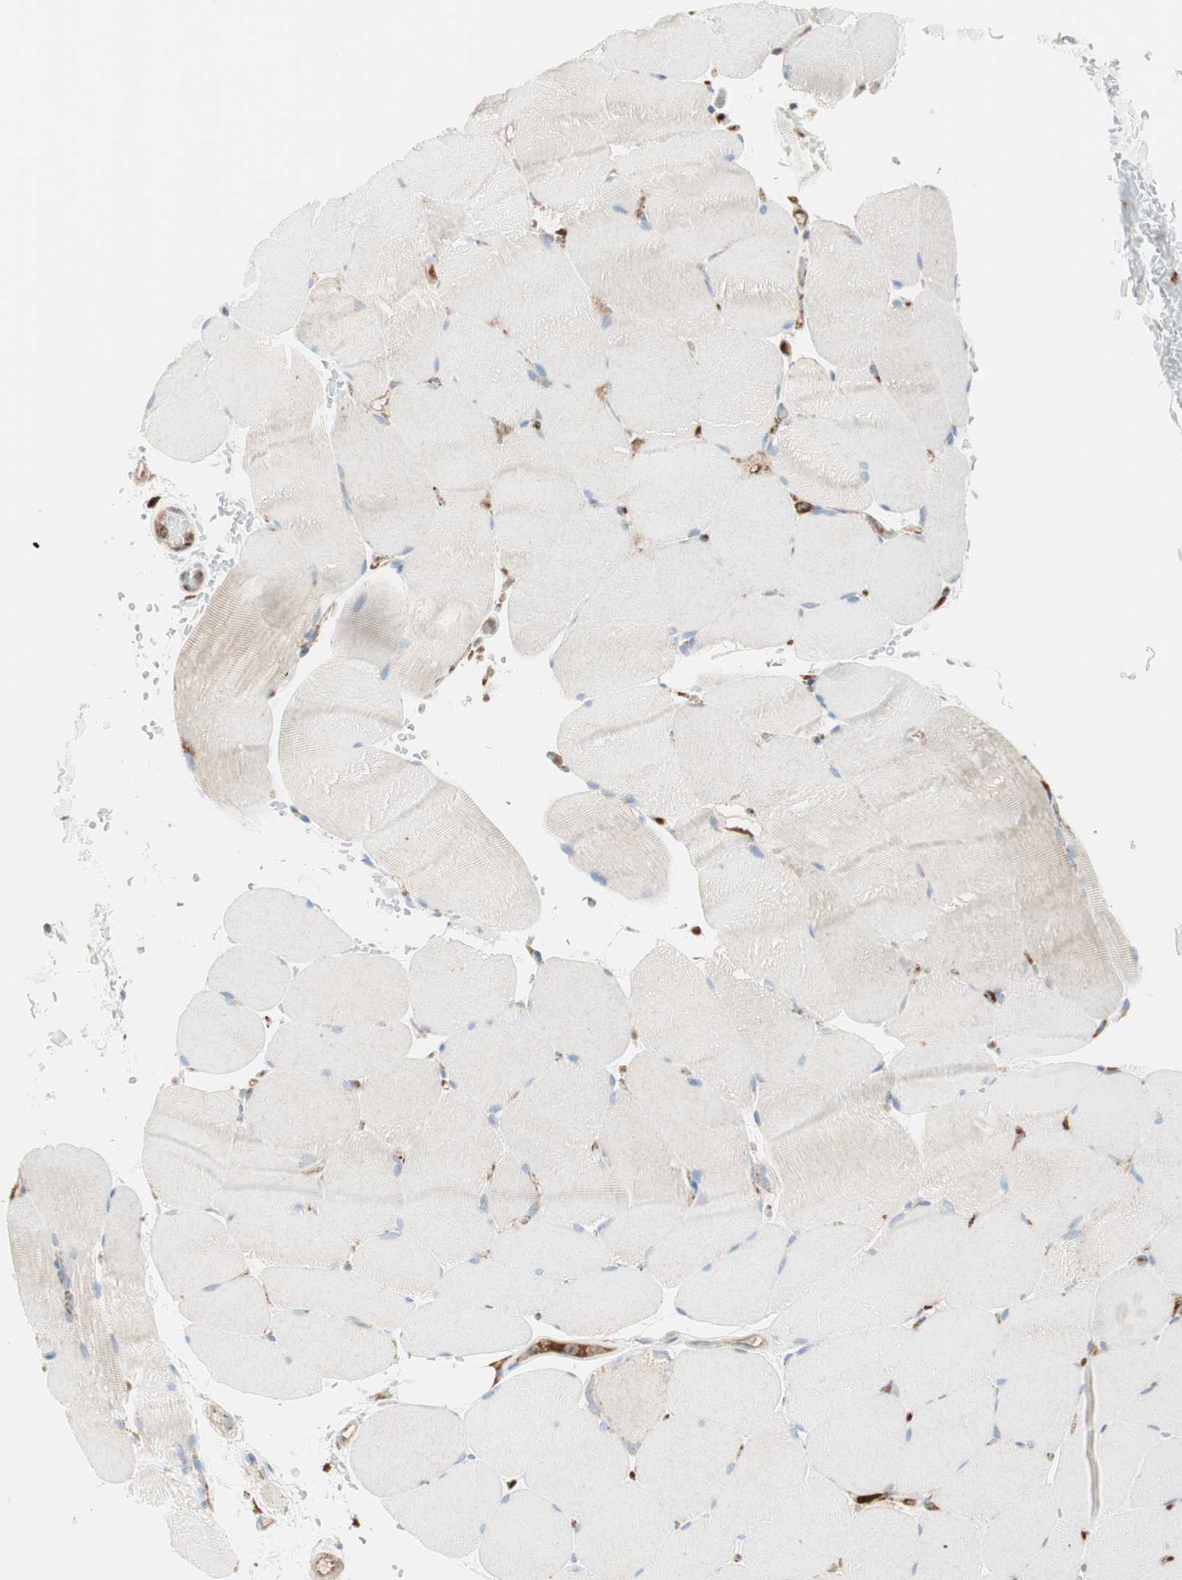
{"staining": {"intensity": "weak", "quantity": "25%-75%", "location": "cytoplasmic/membranous"}, "tissue": "skeletal muscle", "cell_type": "Myocytes", "image_type": "normal", "snomed": [{"axis": "morphology", "description": "Normal tissue, NOS"}, {"axis": "topography", "description": "Skeletal muscle"}, {"axis": "topography", "description": "Parathyroid gland"}], "caption": "Human skeletal muscle stained with a brown dye displays weak cytoplasmic/membranous positive expression in about 25%-75% of myocytes.", "gene": "ATP6V1G1", "patient": {"sex": "female", "age": 37}}